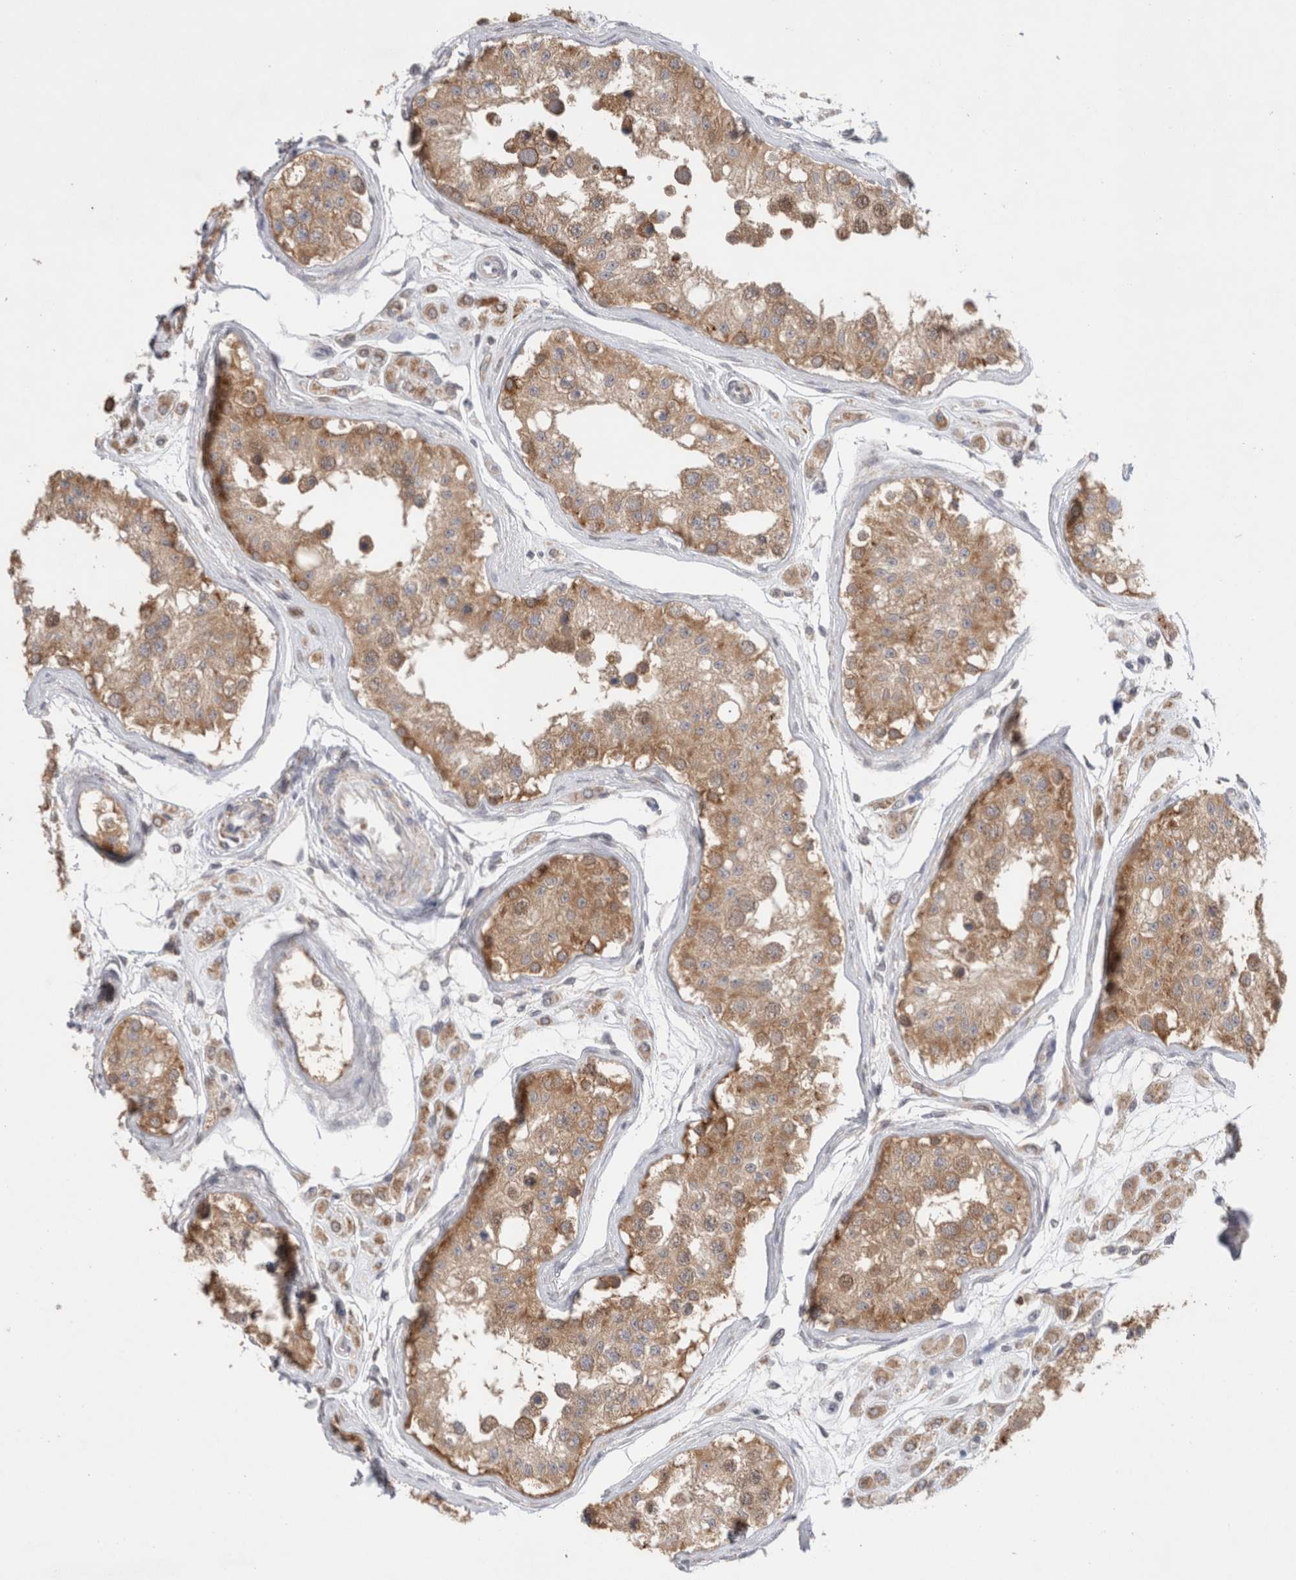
{"staining": {"intensity": "moderate", "quantity": ">75%", "location": "cytoplasmic/membranous"}, "tissue": "testis", "cell_type": "Cells in seminiferous ducts", "image_type": "normal", "snomed": [{"axis": "morphology", "description": "Normal tissue, NOS"}, {"axis": "morphology", "description": "Adenocarcinoma, metastatic, NOS"}, {"axis": "topography", "description": "Testis"}], "caption": "Testis stained with immunohistochemistry (IHC) shows moderate cytoplasmic/membranous staining in approximately >75% of cells in seminiferous ducts. (brown staining indicates protein expression, while blue staining denotes nuclei).", "gene": "NDOR1", "patient": {"sex": "male", "age": 26}}